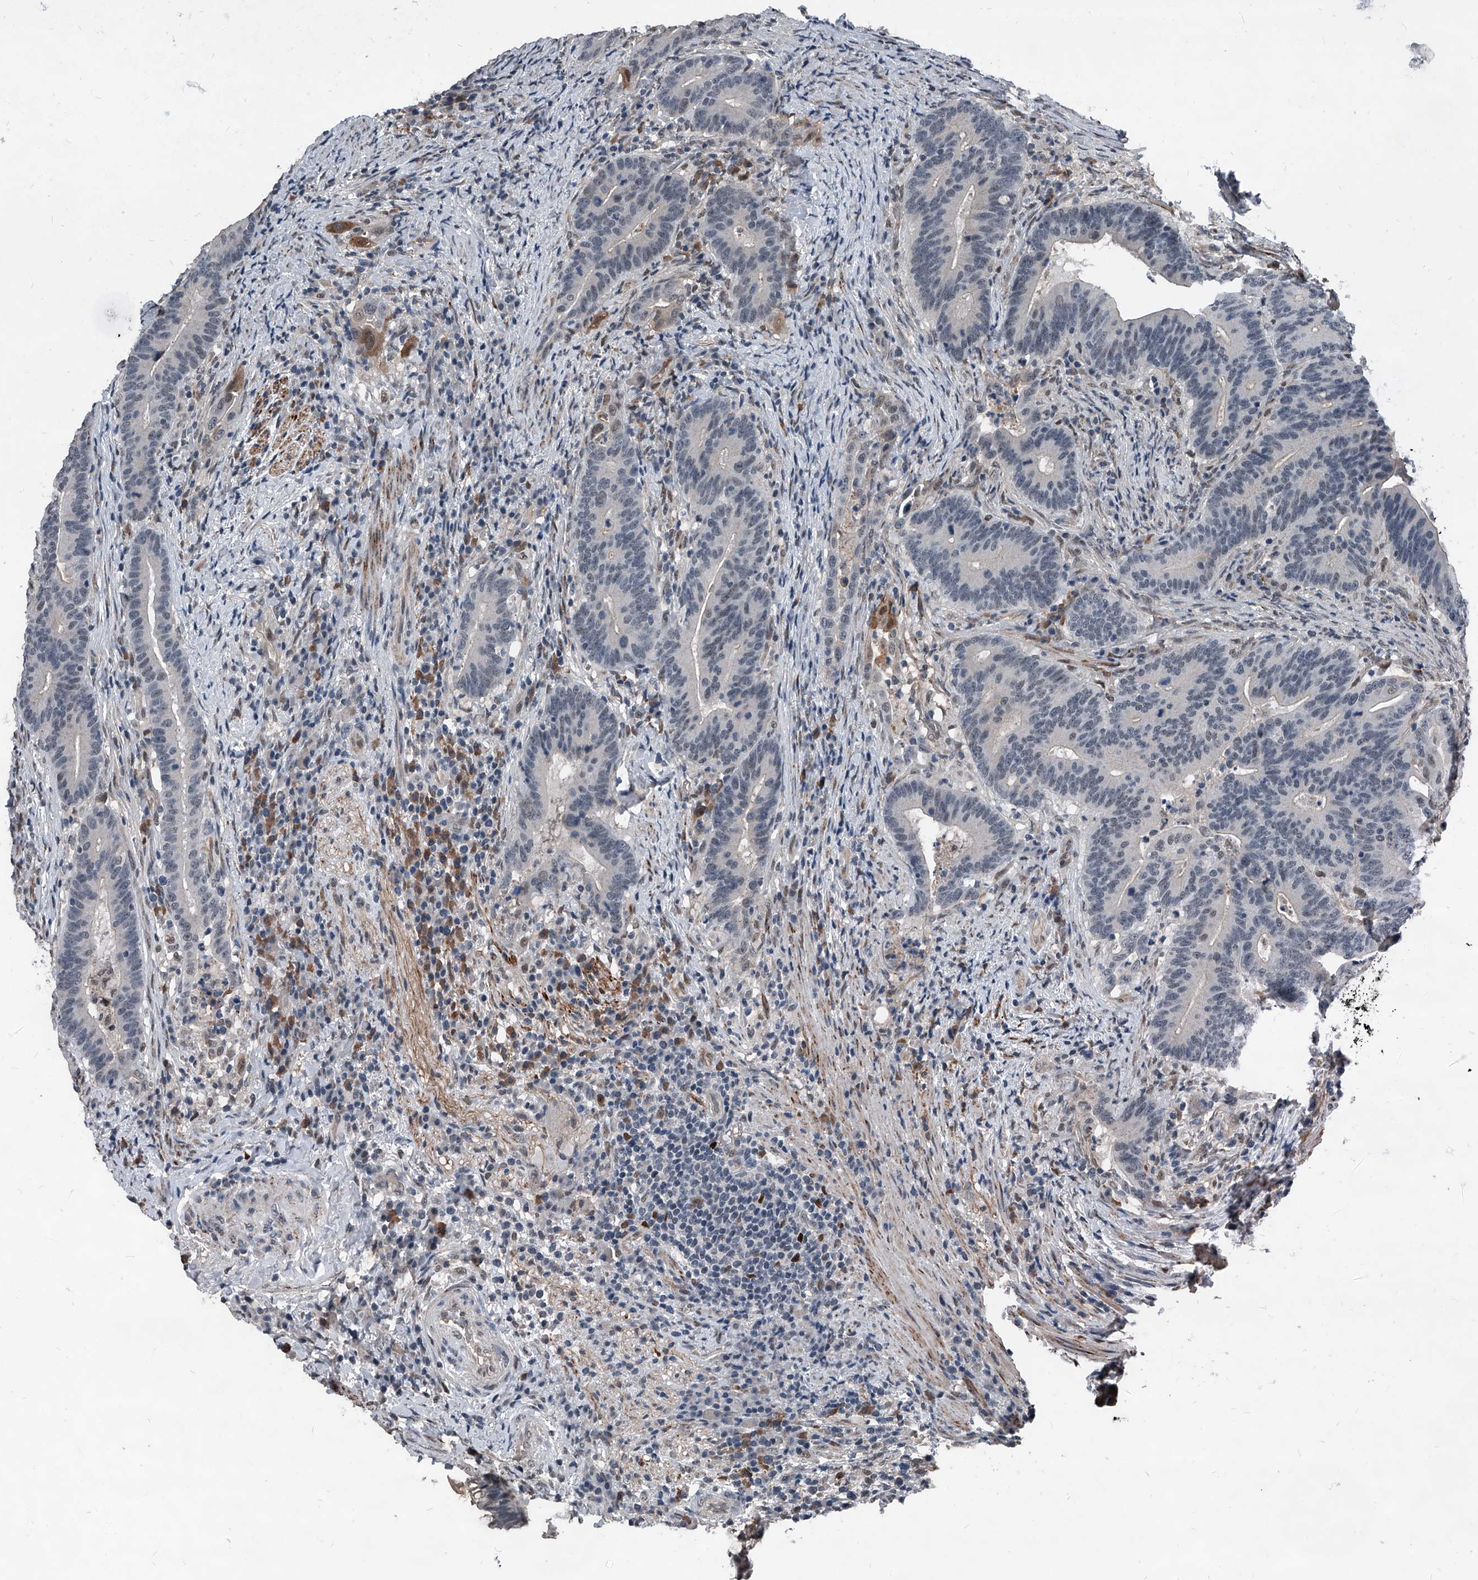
{"staining": {"intensity": "negative", "quantity": "none", "location": "none"}, "tissue": "colorectal cancer", "cell_type": "Tumor cells", "image_type": "cancer", "snomed": [{"axis": "morphology", "description": "Adenocarcinoma, NOS"}, {"axis": "topography", "description": "Colon"}], "caption": "Colorectal cancer (adenocarcinoma) stained for a protein using immunohistochemistry reveals no staining tumor cells.", "gene": "MEN1", "patient": {"sex": "female", "age": 66}}